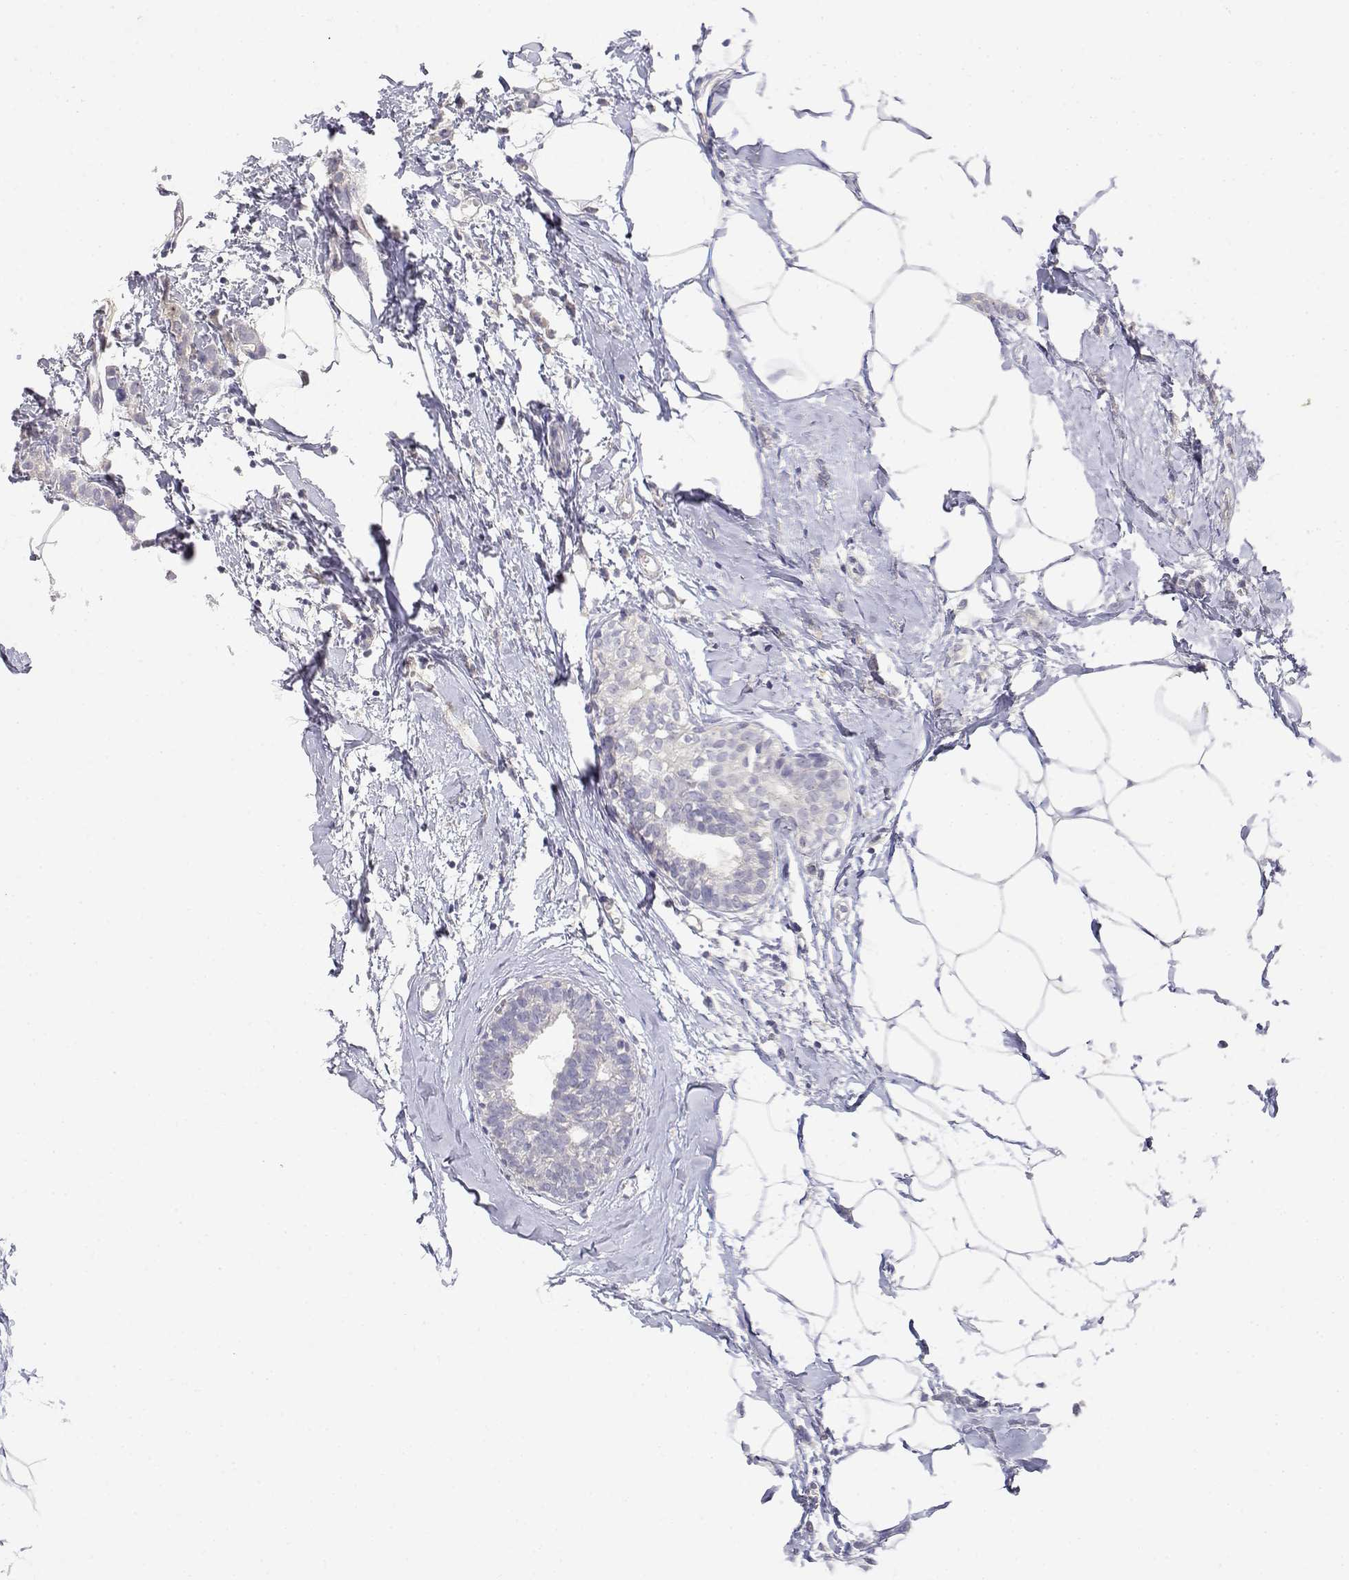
{"staining": {"intensity": "negative", "quantity": "none", "location": "none"}, "tissue": "breast cancer", "cell_type": "Tumor cells", "image_type": "cancer", "snomed": [{"axis": "morphology", "description": "Duct carcinoma"}, {"axis": "topography", "description": "Breast"}], "caption": "Breast cancer (intraductal carcinoma) stained for a protein using IHC shows no expression tumor cells.", "gene": "ADA", "patient": {"sex": "female", "age": 40}}